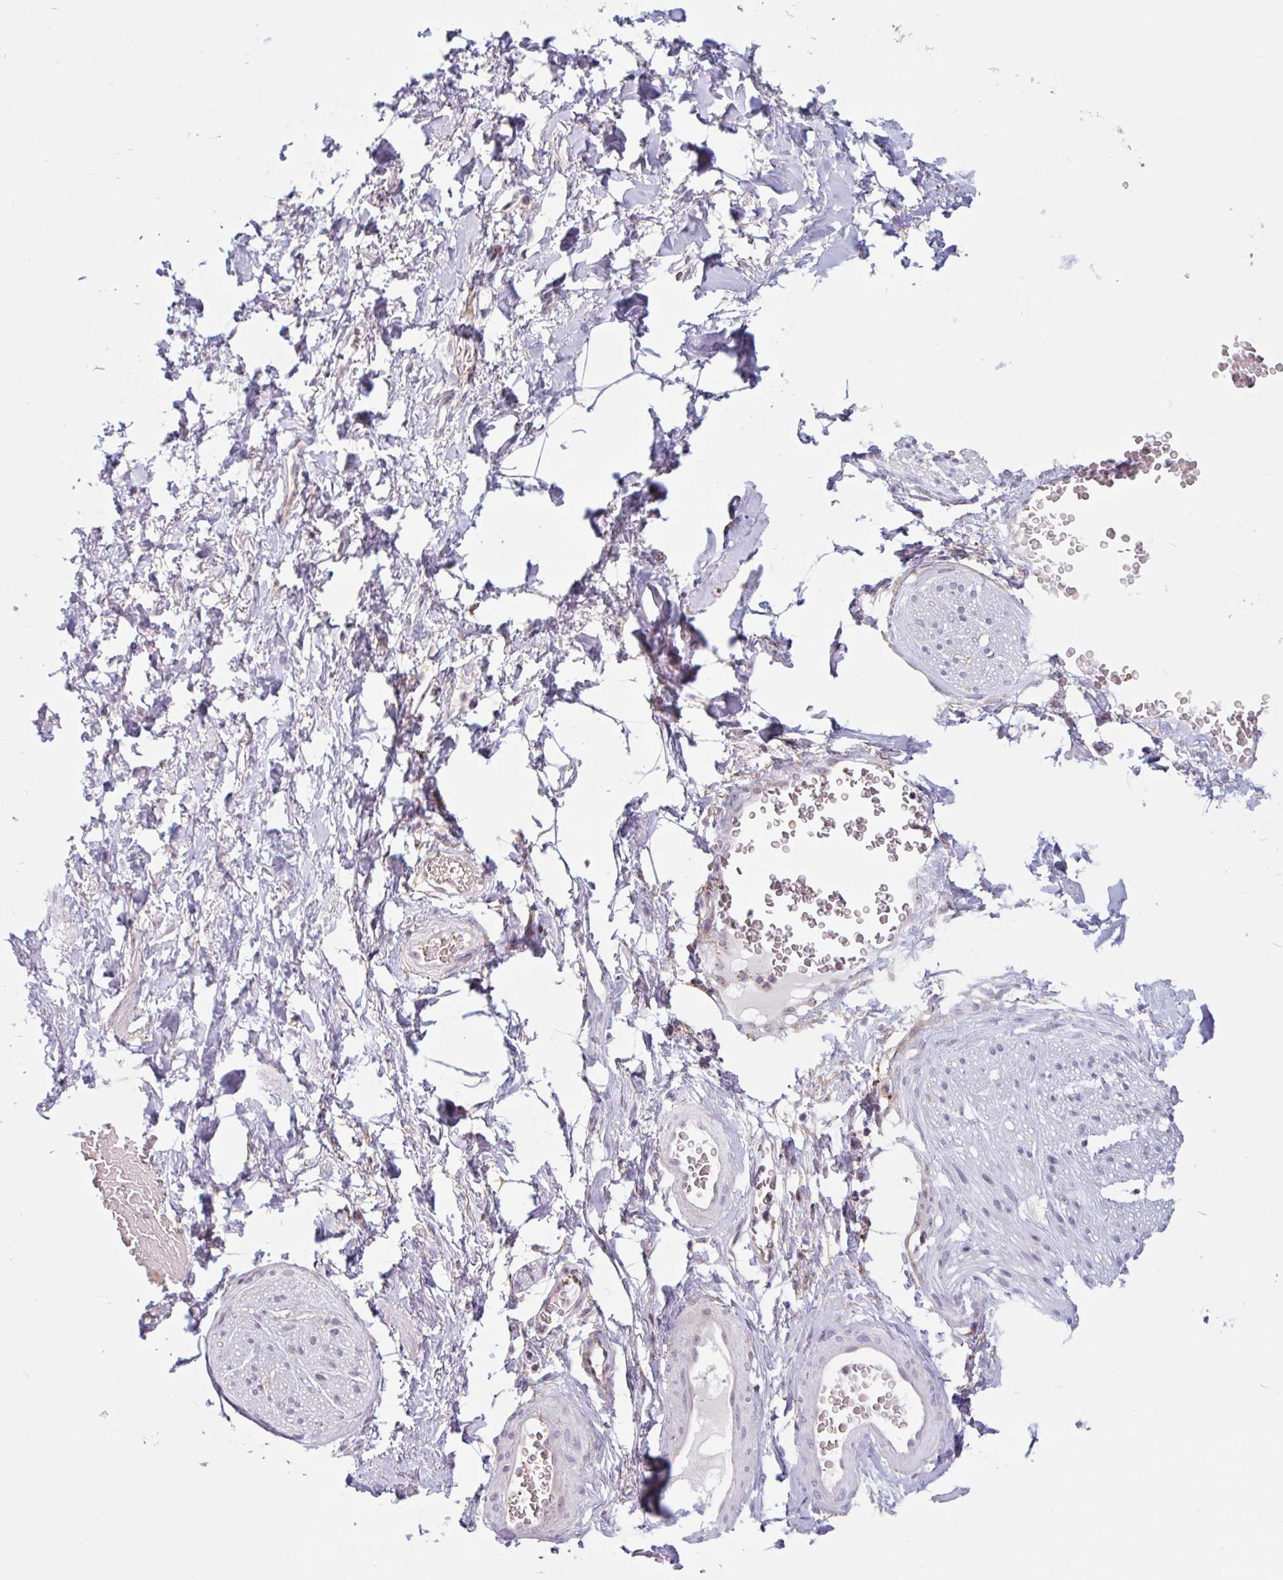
{"staining": {"intensity": "negative", "quantity": "none", "location": "none"}, "tissue": "adipose tissue", "cell_type": "Adipocytes", "image_type": "normal", "snomed": [{"axis": "morphology", "description": "Normal tissue, NOS"}, {"axis": "topography", "description": "Vagina"}, {"axis": "topography", "description": "Peripheral nerve tissue"}], "caption": "Immunohistochemistry (IHC) micrograph of normal adipose tissue: human adipose tissue stained with DAB (3,3'-diaminobenzidine) shows no significant protein staining in adipocytes.", "gene": "TMEM119", "patient": {"sex": "female", "age": 71}}